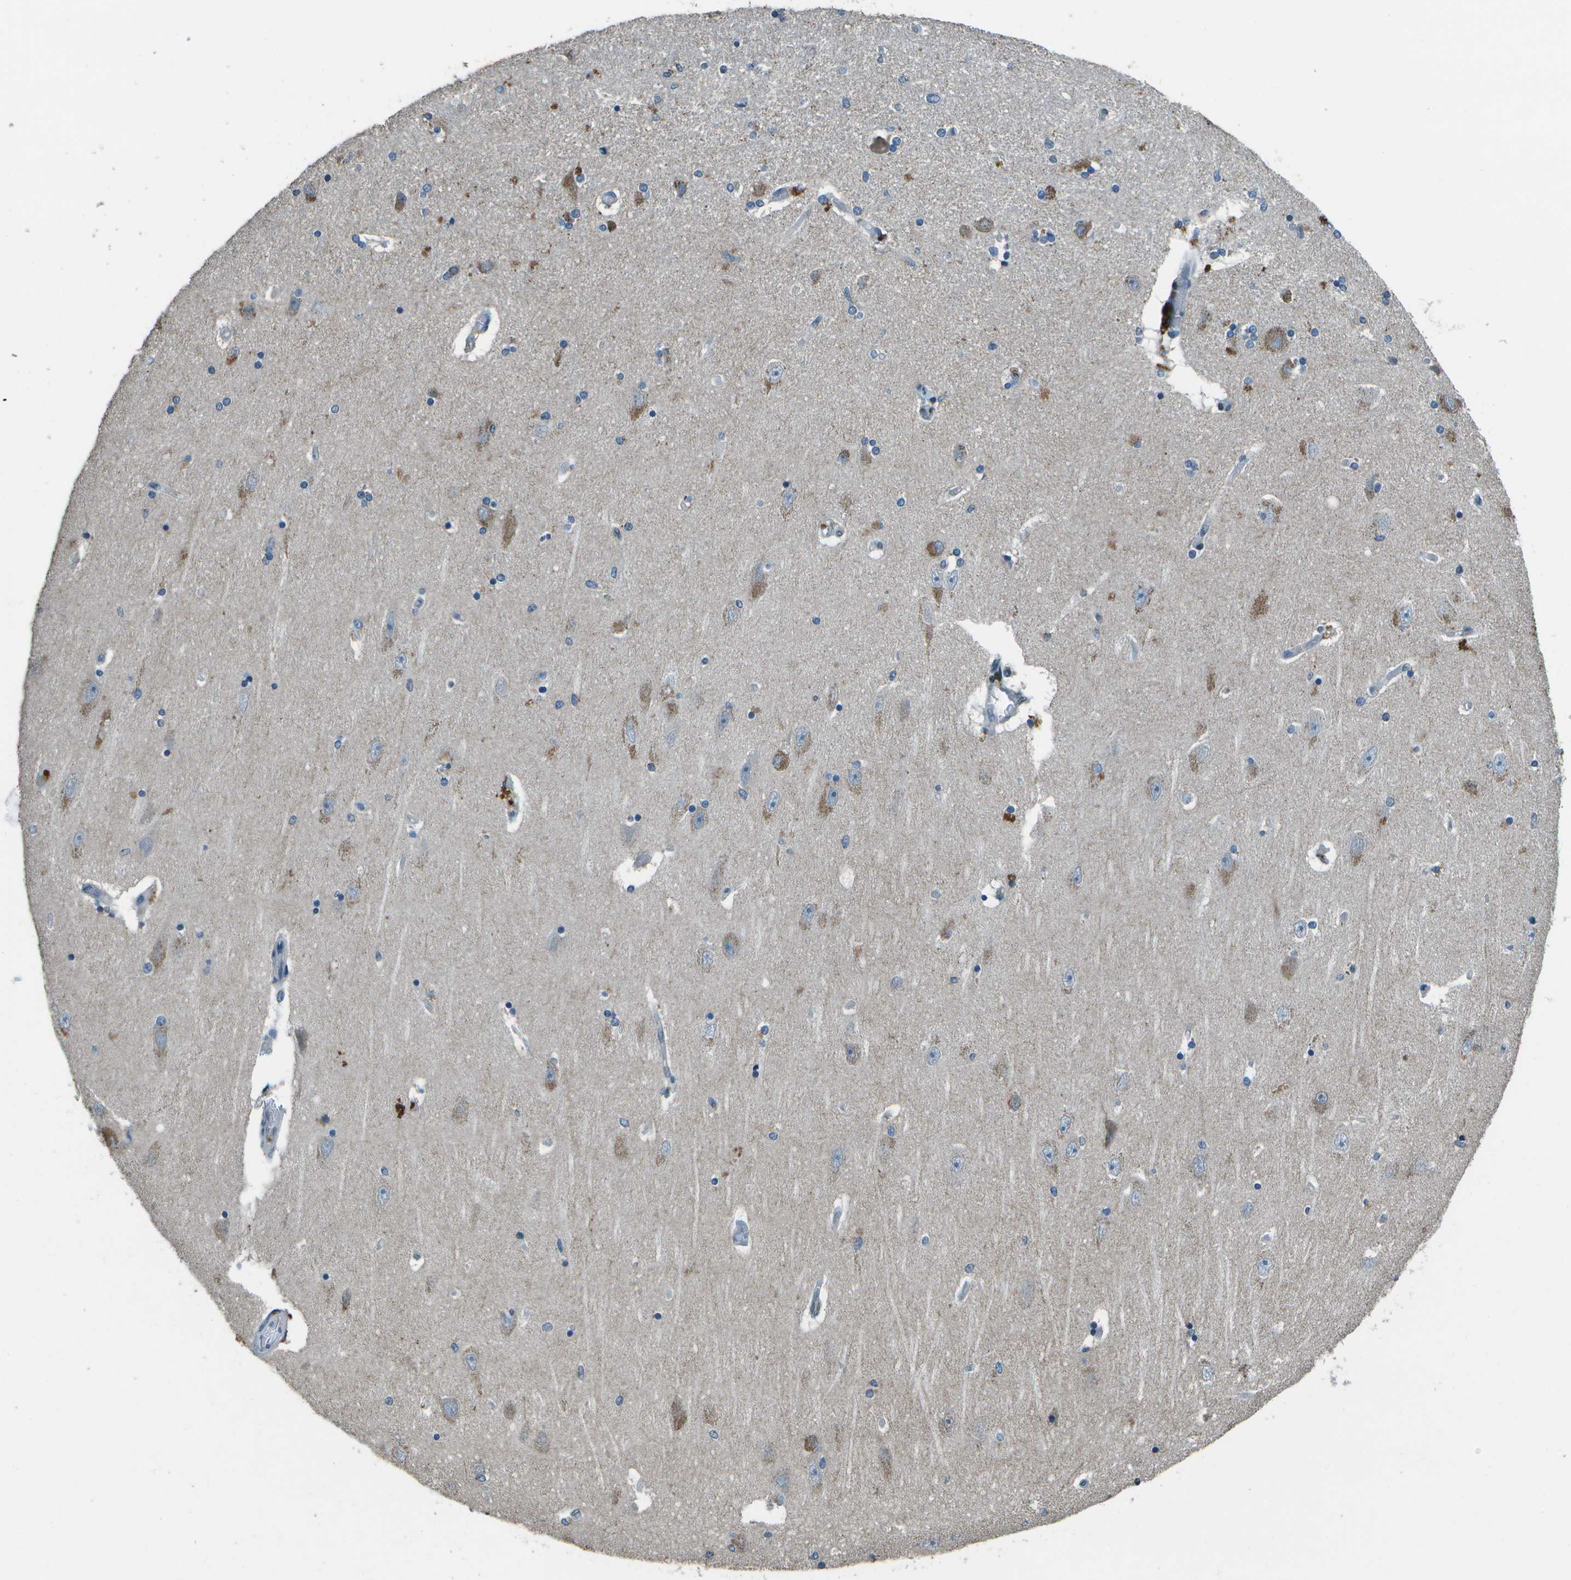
{"staining": {"intensity": "moderate", "quantity": "<25%", "location": "cytoplasmic/membranous"}, "tissue": "hippocampus", "cell_type": "Glial cells", "image_type": "normal", "snomed": [{"axis": "morphology", "description": "Normal tissue, NOS"}, {"axis": "topography", "description": "Hippocampus"}], "caption": "Normal hippocampus exhibits moderate cytoplasmic/membranous staining in about <25% of glial cells, visualized by immunohistochemistry.", "gene": "PDLIM1", "patient": {"sex": "female", "age": 54}}